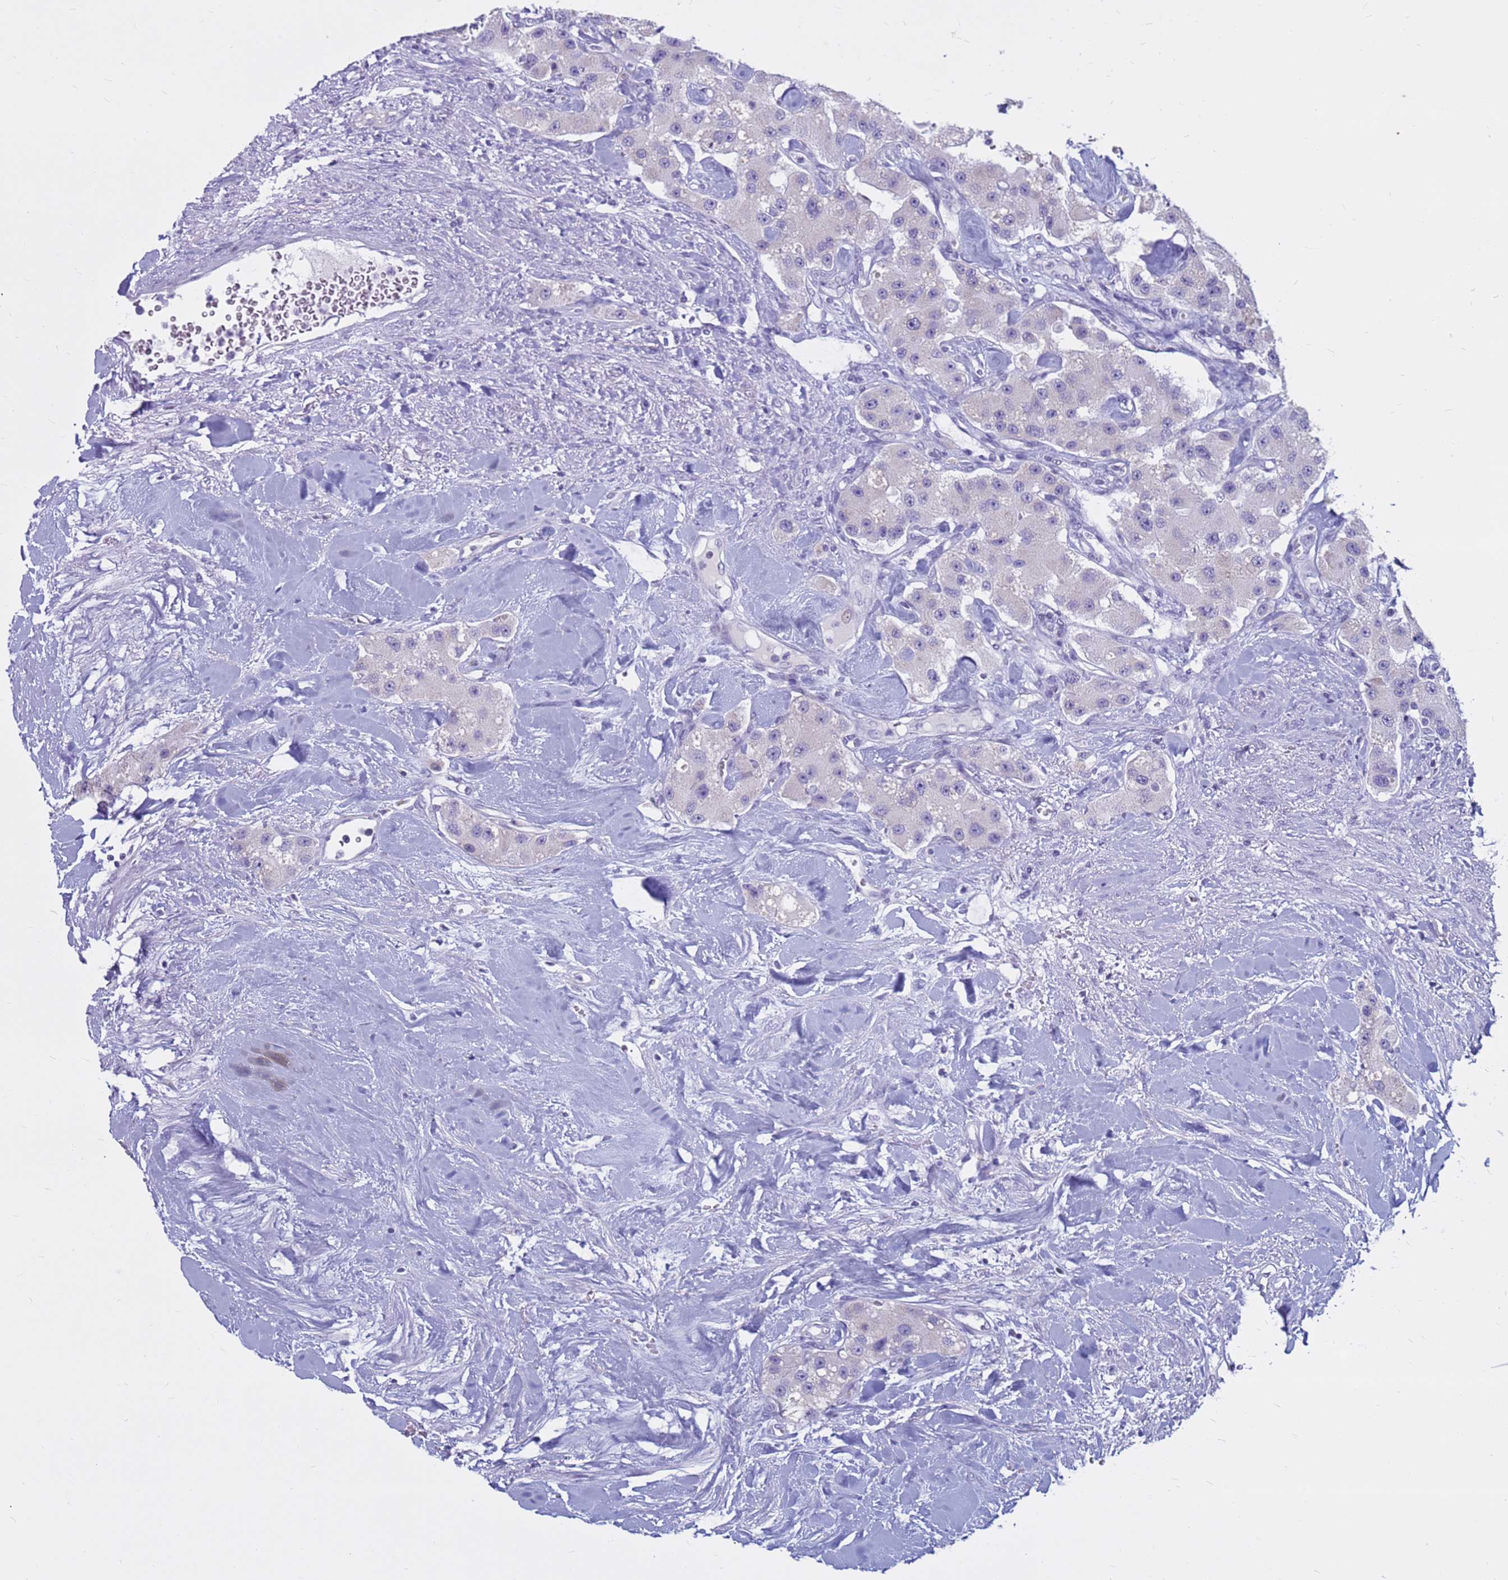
{"staining": {"intensity": "negative", "quantity": "none", "location": "none"}, "tissue": "carcinoid", "cell_type": "Tumor cells", "image_type": "cancer", "snomed": [{"axis": "morphology", "description": "Carcinoid, malignant, NOS"}, {"axis": "topography", "description": "Pancreas"}], "caption": "DAB (3,3'-diaminobenzidine) immunohistochemical staining of human carcinoid reveals no significant staining in tumor cells.", "gene": "CDK2AP2", "patient": {"sex": "male", "age": 41}}